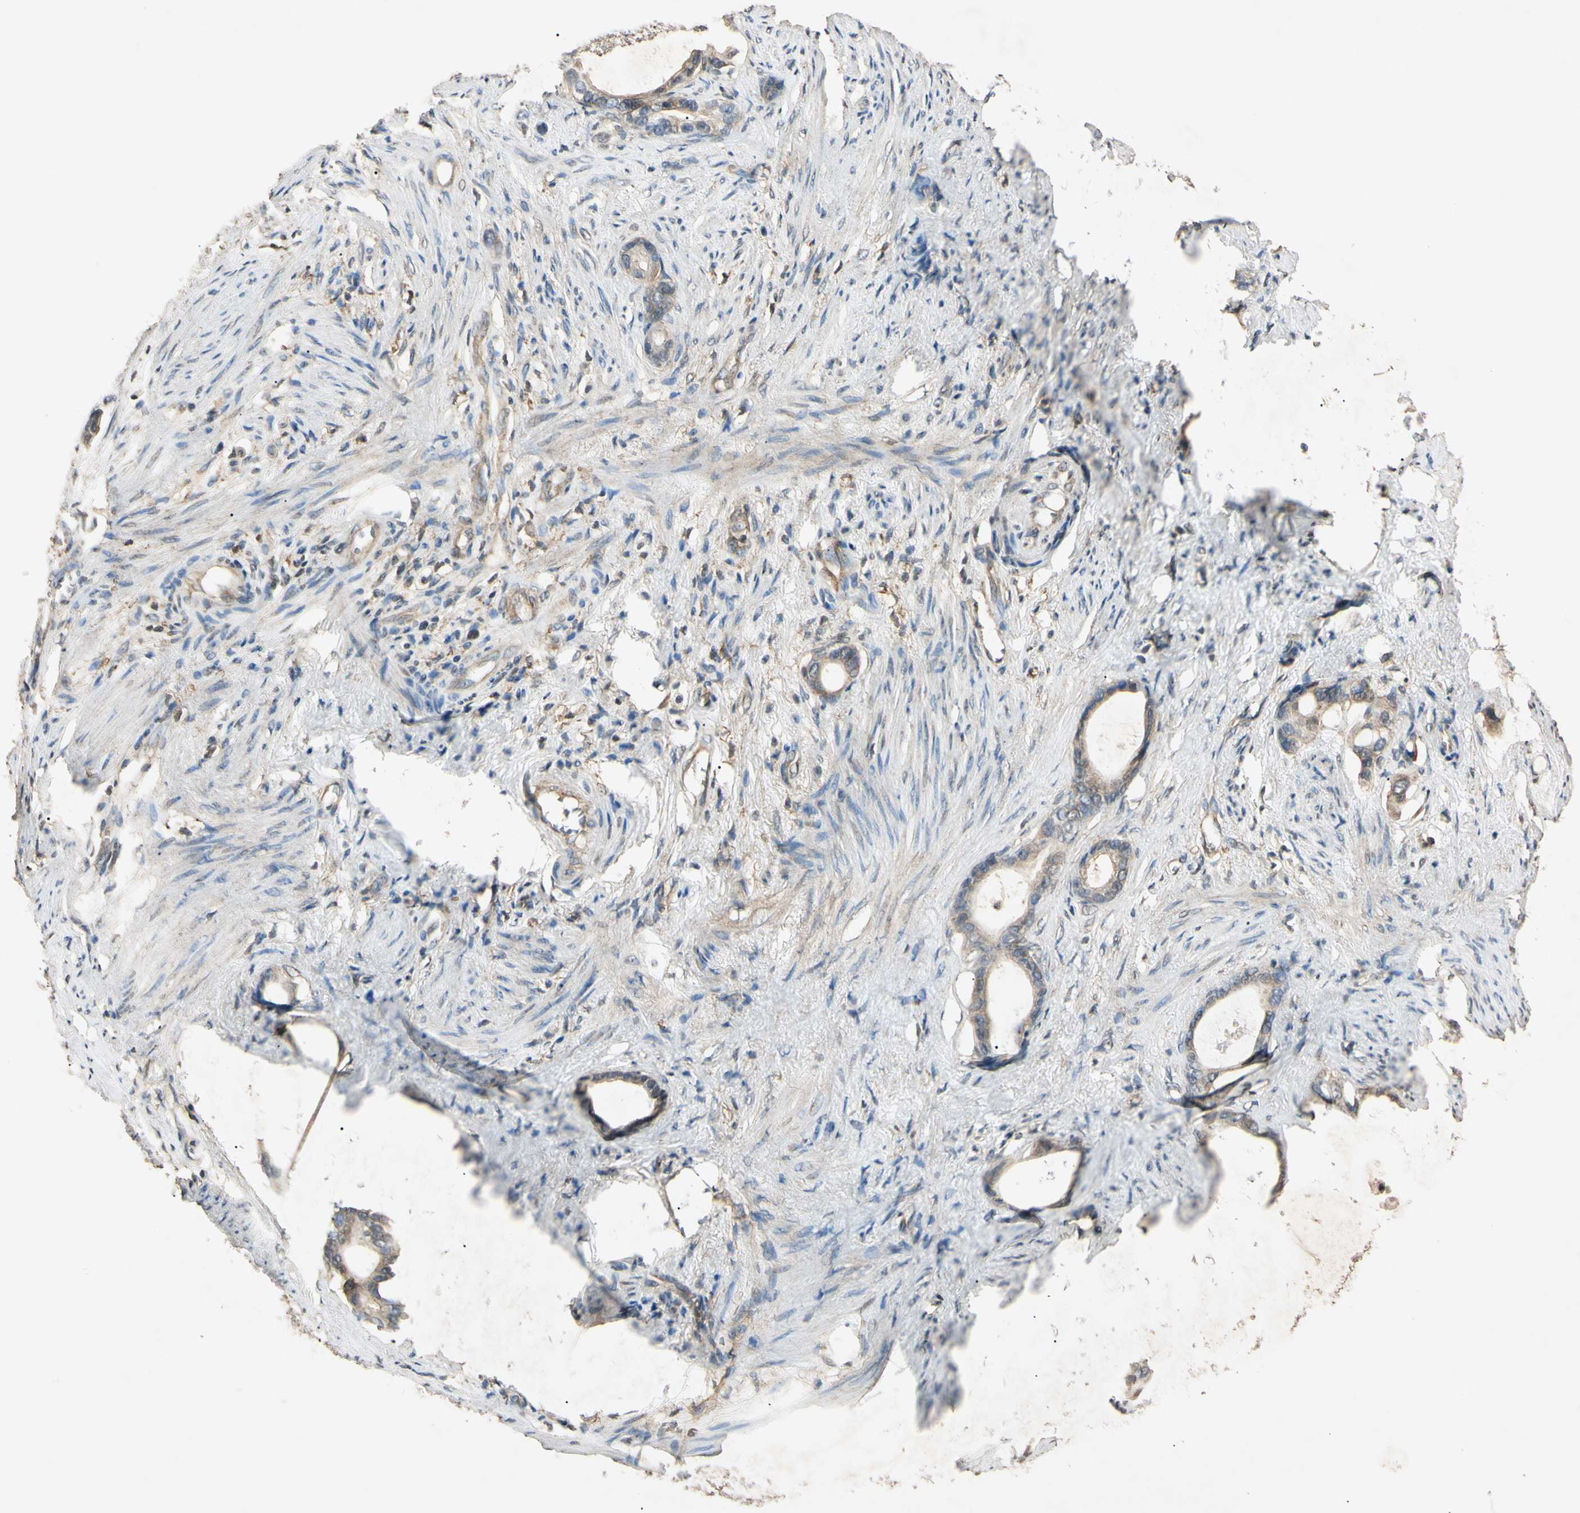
{"staining": {"intensity": "weak", "quantity": "25%-75%", "location": "cytoplasmic/membranous"}, "tissue": "stomach cancer", "cell_type": "Tumor cells", "image_type": "cancer", "snomed": [{"axis": "morphology", "description": "Adenocarcinoma, NOS"}, {"axis": "topography", "description": "Stomach"}], "caption": "Immunohistochemical staining of human stomach cancer (adenocarcinoma) shows low levels of weak cytoplasmic/membranous protein positivity in approximately 25%-75% of tumor cells. The staining is performed using DAB brown chromogen to label protein expression. The nuclei are counter-stained blue using hematoxylin.", "gene": "EPN1", "patient": {"sex": "female", "age": 75}}